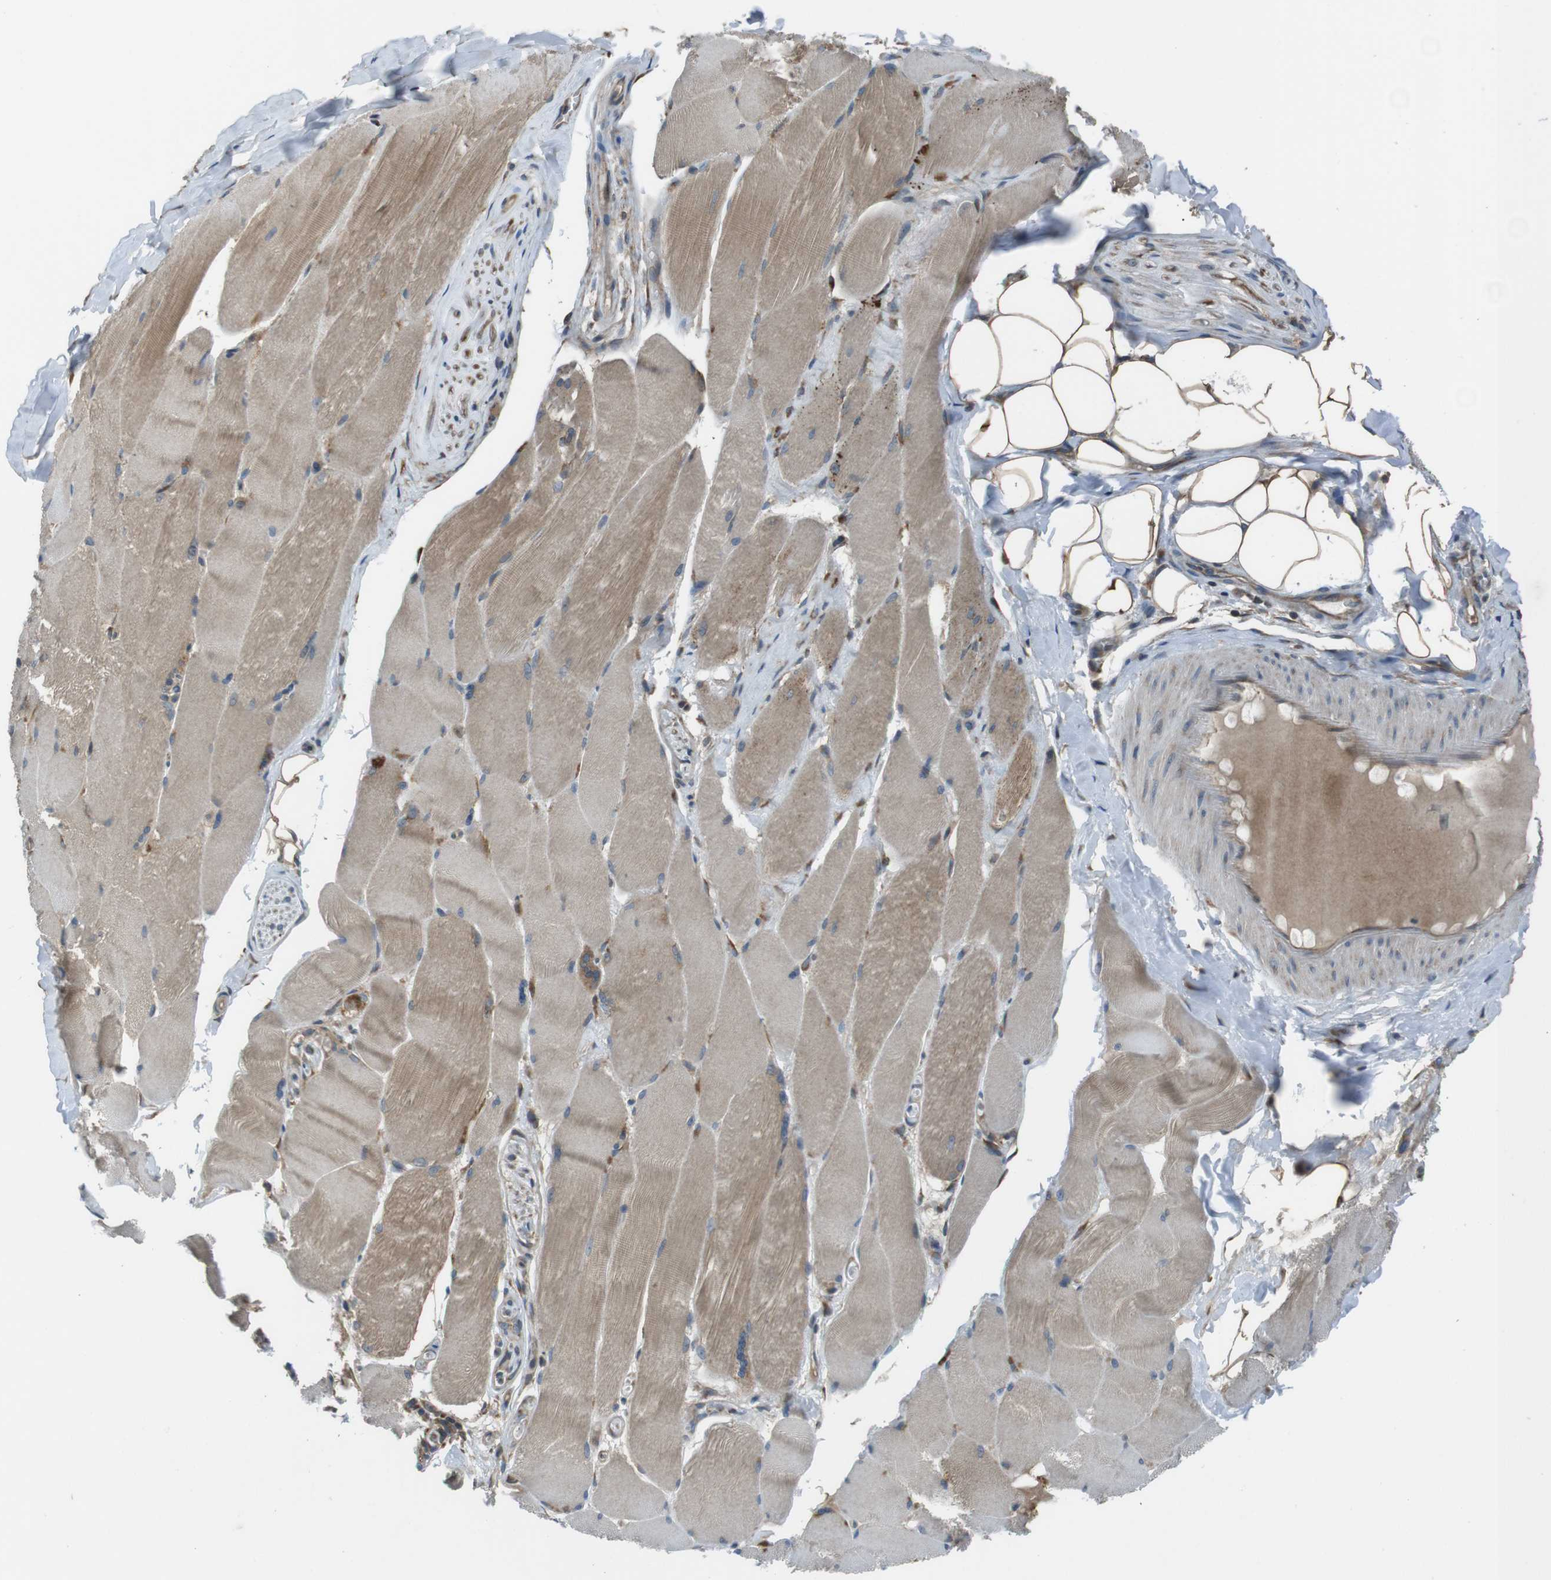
{"staining": {"intensity": "weak", "quantity": ">75%", "location": "cytoplasmic/membranous"}, "tissue": "skeletal muscle", "cell_type": "Myocytes", "image_type": "normal", "snomed": [{"axis": "morphology", "description": "Normal tissue, NOS"}, {"axis": "topography", "description": "Skin"}, {"axis": "topography", "description": "Skeletal muscle"}], "caption": "The micrograph displays immunohistochemical staining of benign skeletal muscle. There is weak cytoplasmic/membranous positivity is seen in approximately >75% of myocytes.", "gene": "SSR3", "patient": {"sex": "male", "age": 83}}